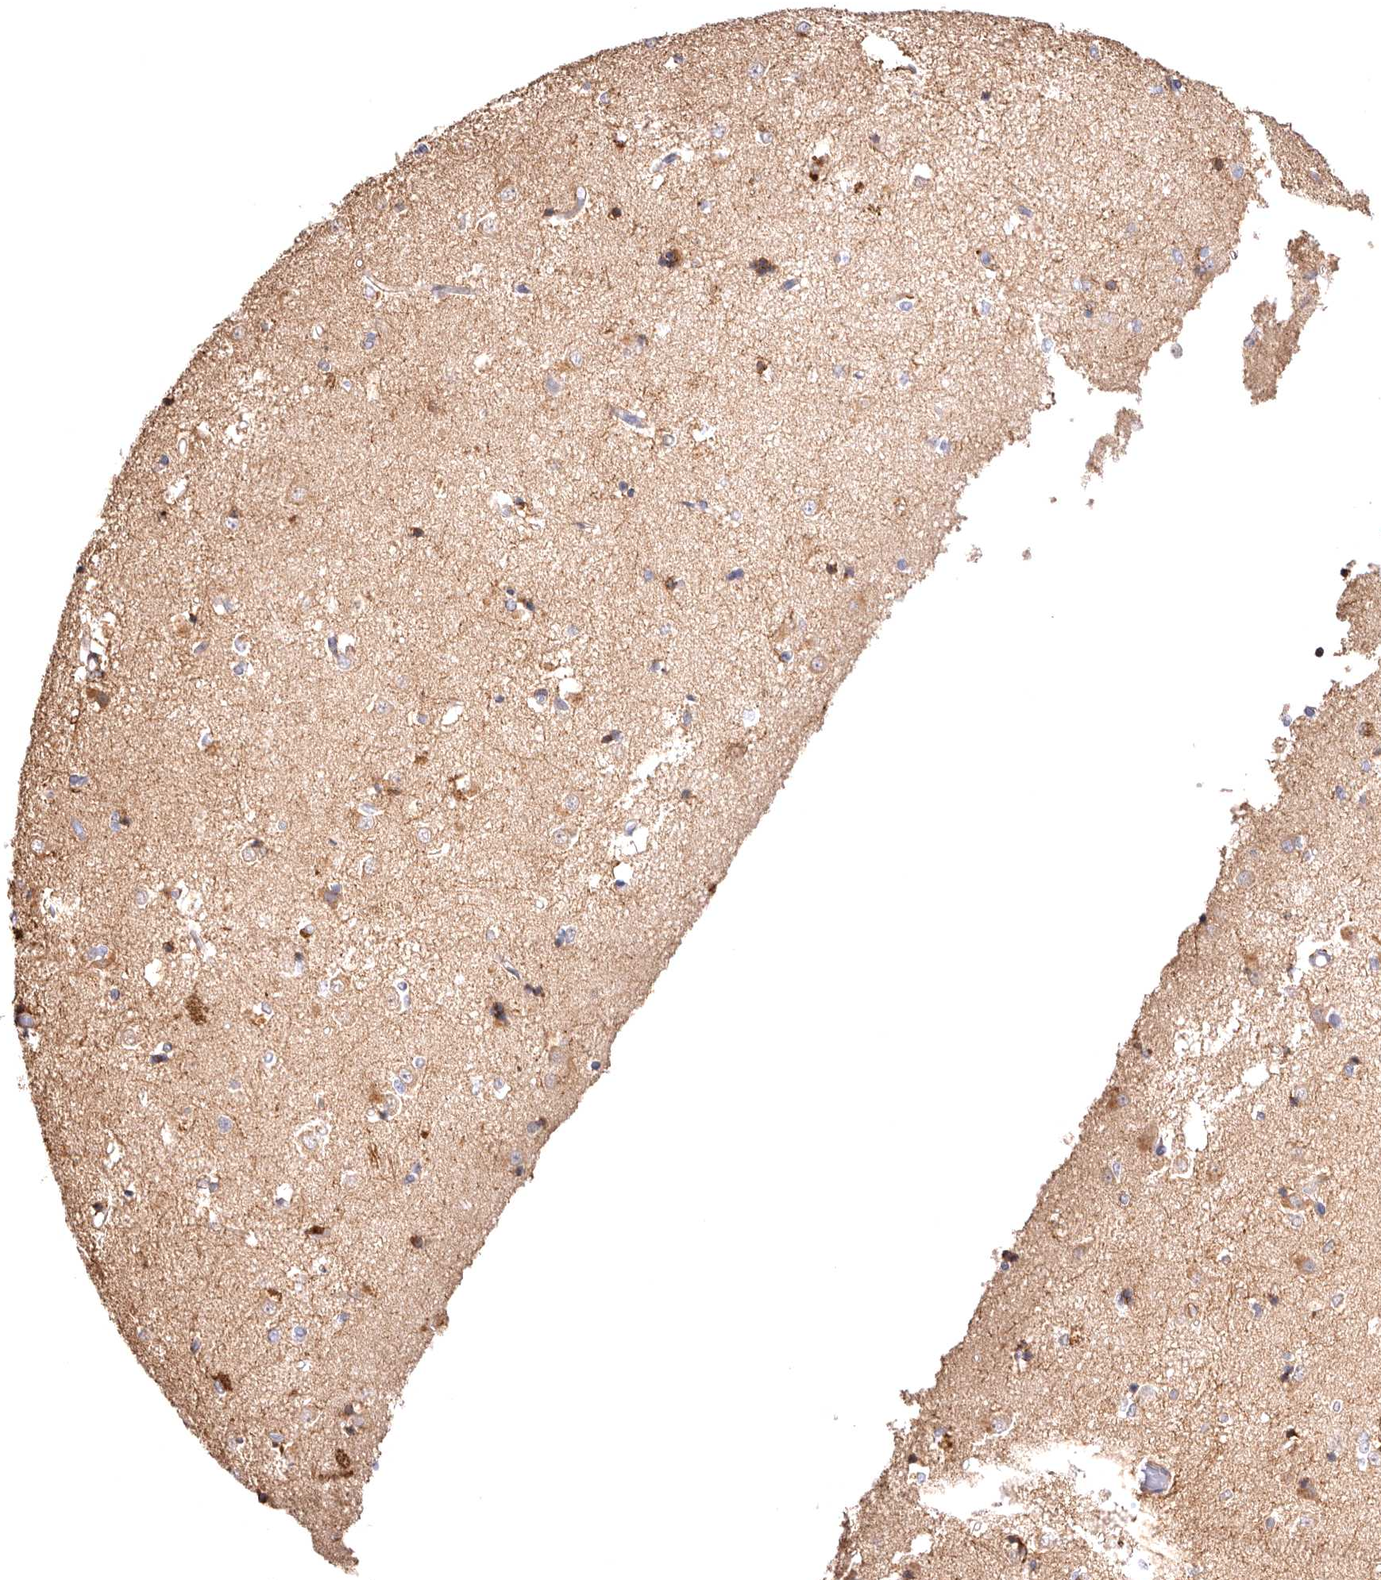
{"staining": {"intensity": "moderate", "quantity": "<25%", "location": "cytoplasmic/membranous"}, "tissue": "caudate", "cell_type": "Glial cells", "image_type": "normal", "snomed": [{"axis": "morphology", "description": "Normal tissue, NOS"}, {"axis": "topography", "description": "Lateral ventricle wall"}], "caption": "This is a photomicrograph of IHC staining of benign caudate, which shows moderate staining in the cytoplasmic/membranous of glial cells.", "gene": "VPS45", "patient": {"sex": "male", "age": 45}}